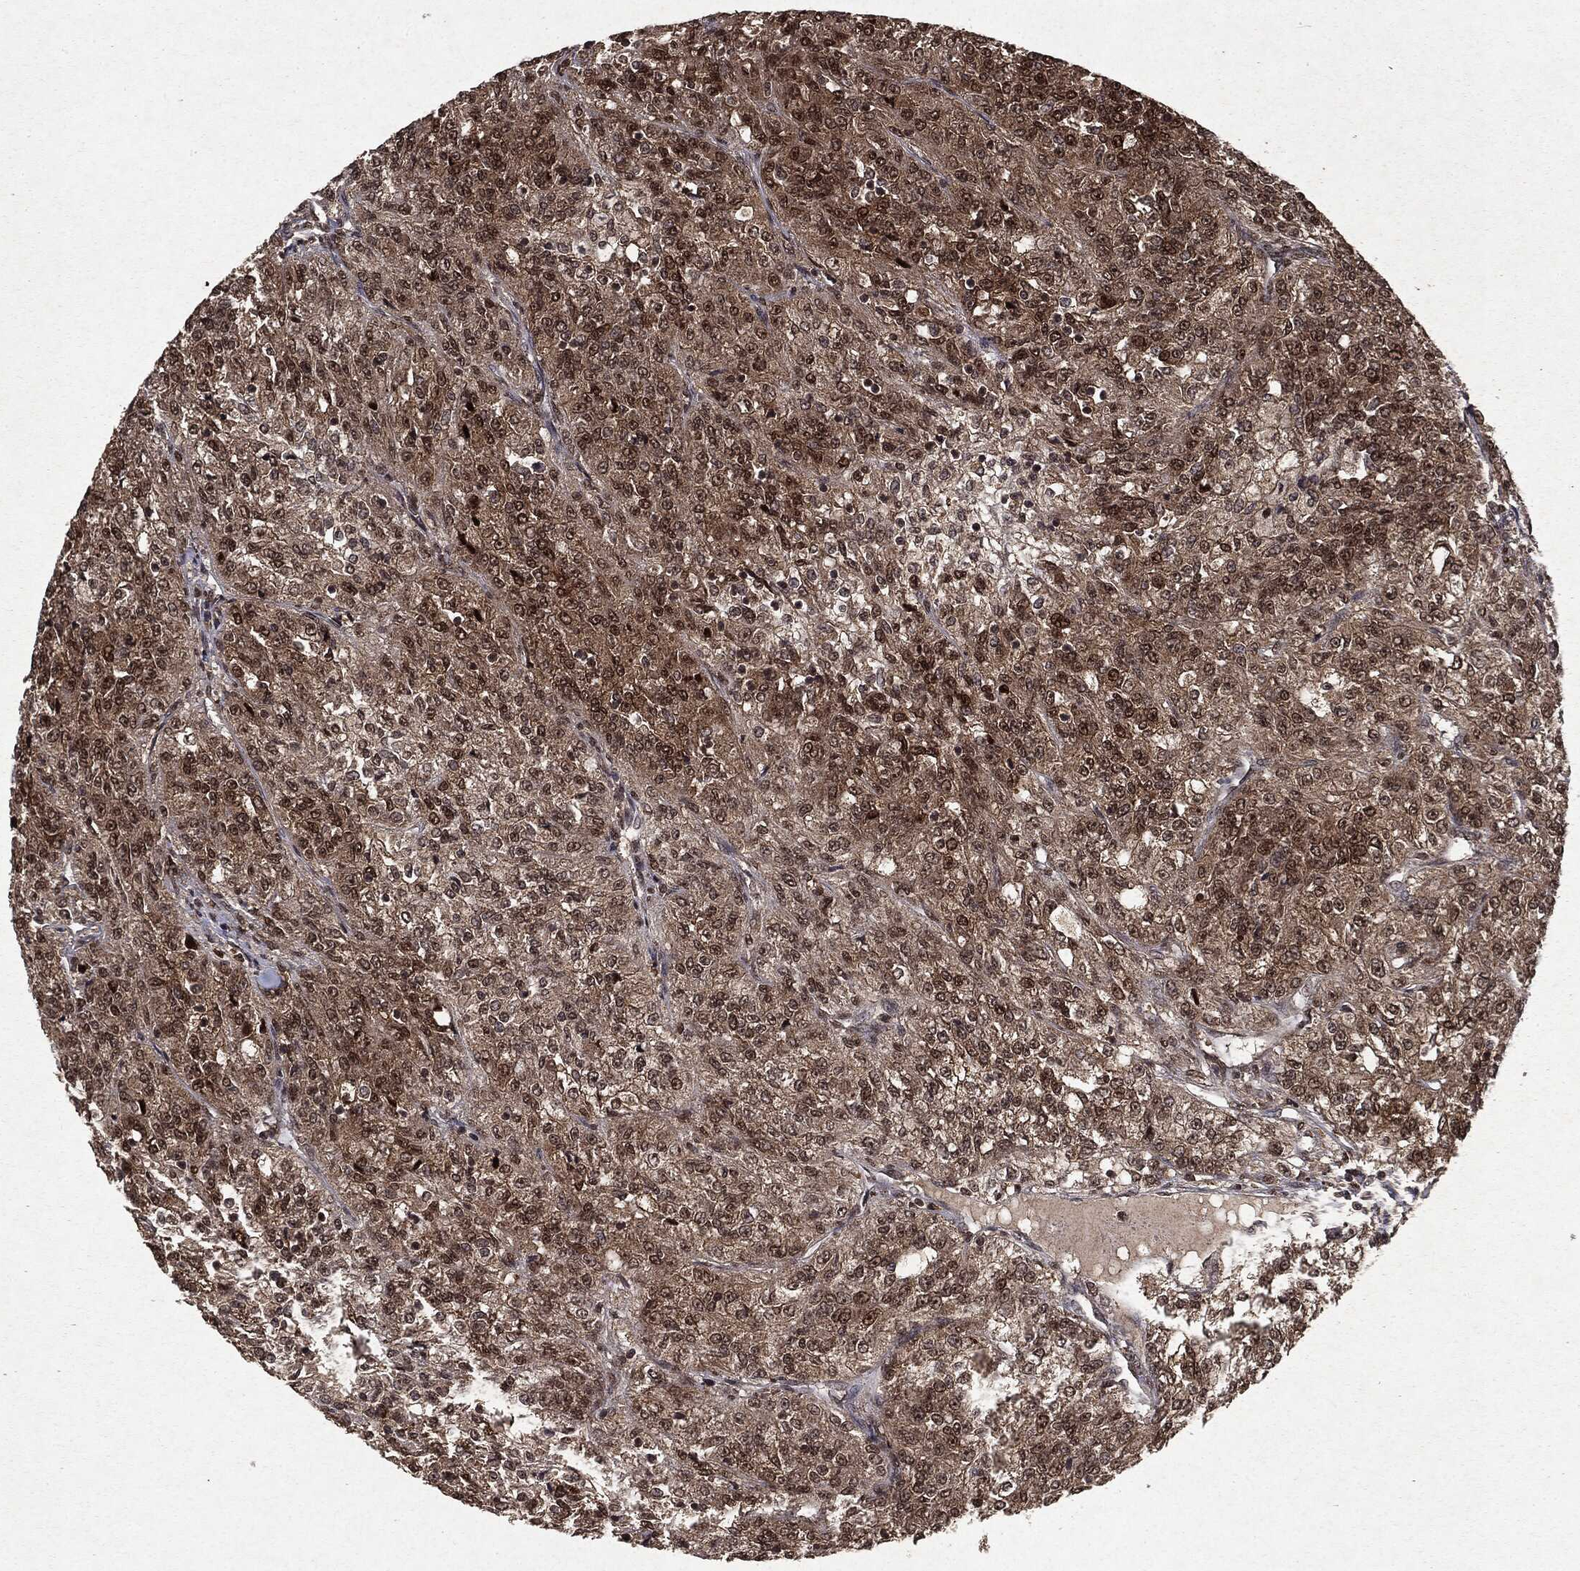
{"staining": {"intensity": "moderate", "quantity": ">75%", "location": "cytoplasmic/membranous,nuclear"}, "tissue": "renal cancer", "cell_type": "Tumor cells", "image_type": "cancer", "snomed": [{"axis": "morphology", "description": "Adenocarcinoma, NOS"}, {"axis": "topography", "description": "Kidney"}], "caption": "Adenocarcinoma (renal) stained for a protein reveals moderate cytoplasmic/membranous and nuclear positivity in tumor cells. (Brightfield microscopy of DAB IHC at high magnification).", "gene": "PEBP1", "patient": {"sex": "female", "age": 63}}